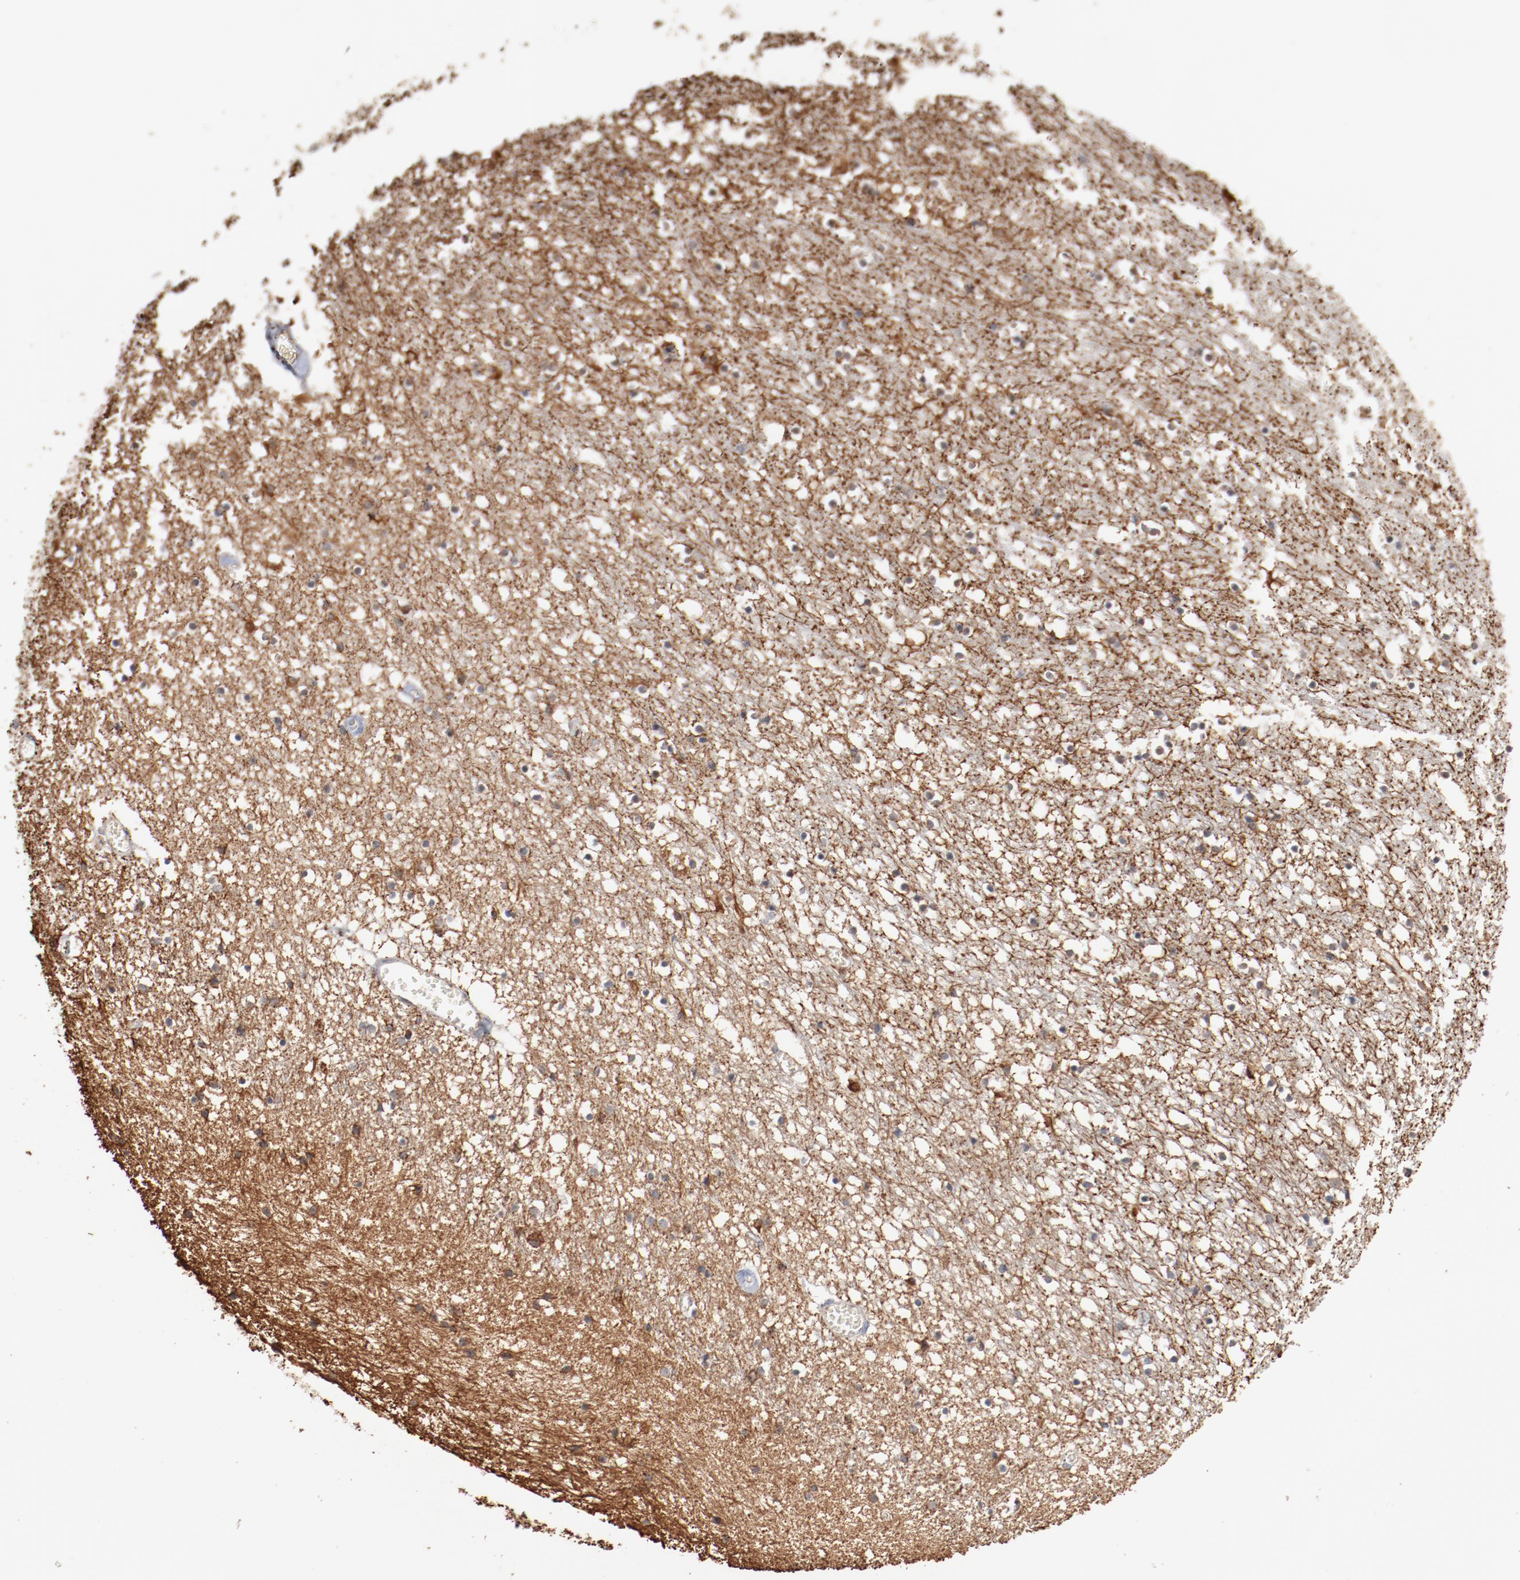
{"staining": {"intensity": "negative", "quantity": "none", "location": "none"}, "tissue": "caudate", "cell_type": "Glial cells", "image_type": "normal", "snomed": [{"axis": "morphology", "description": "Normal tissue, NOS"}, {"axis": "topography", "description": "Lateral ventricle wall"}], "caption": "DAB (3,3'-diaminobenzidine) immunohistochemical staining of unremarkable caudate reveals no significant positivity in glial cells. (DAB (3,3'-diaminobenzidine) immunohistochemistry visualized using brightfield microscopy, high magnification).", "gene": "ERICH1", "patient": {"sex": "male", "age": 45}}